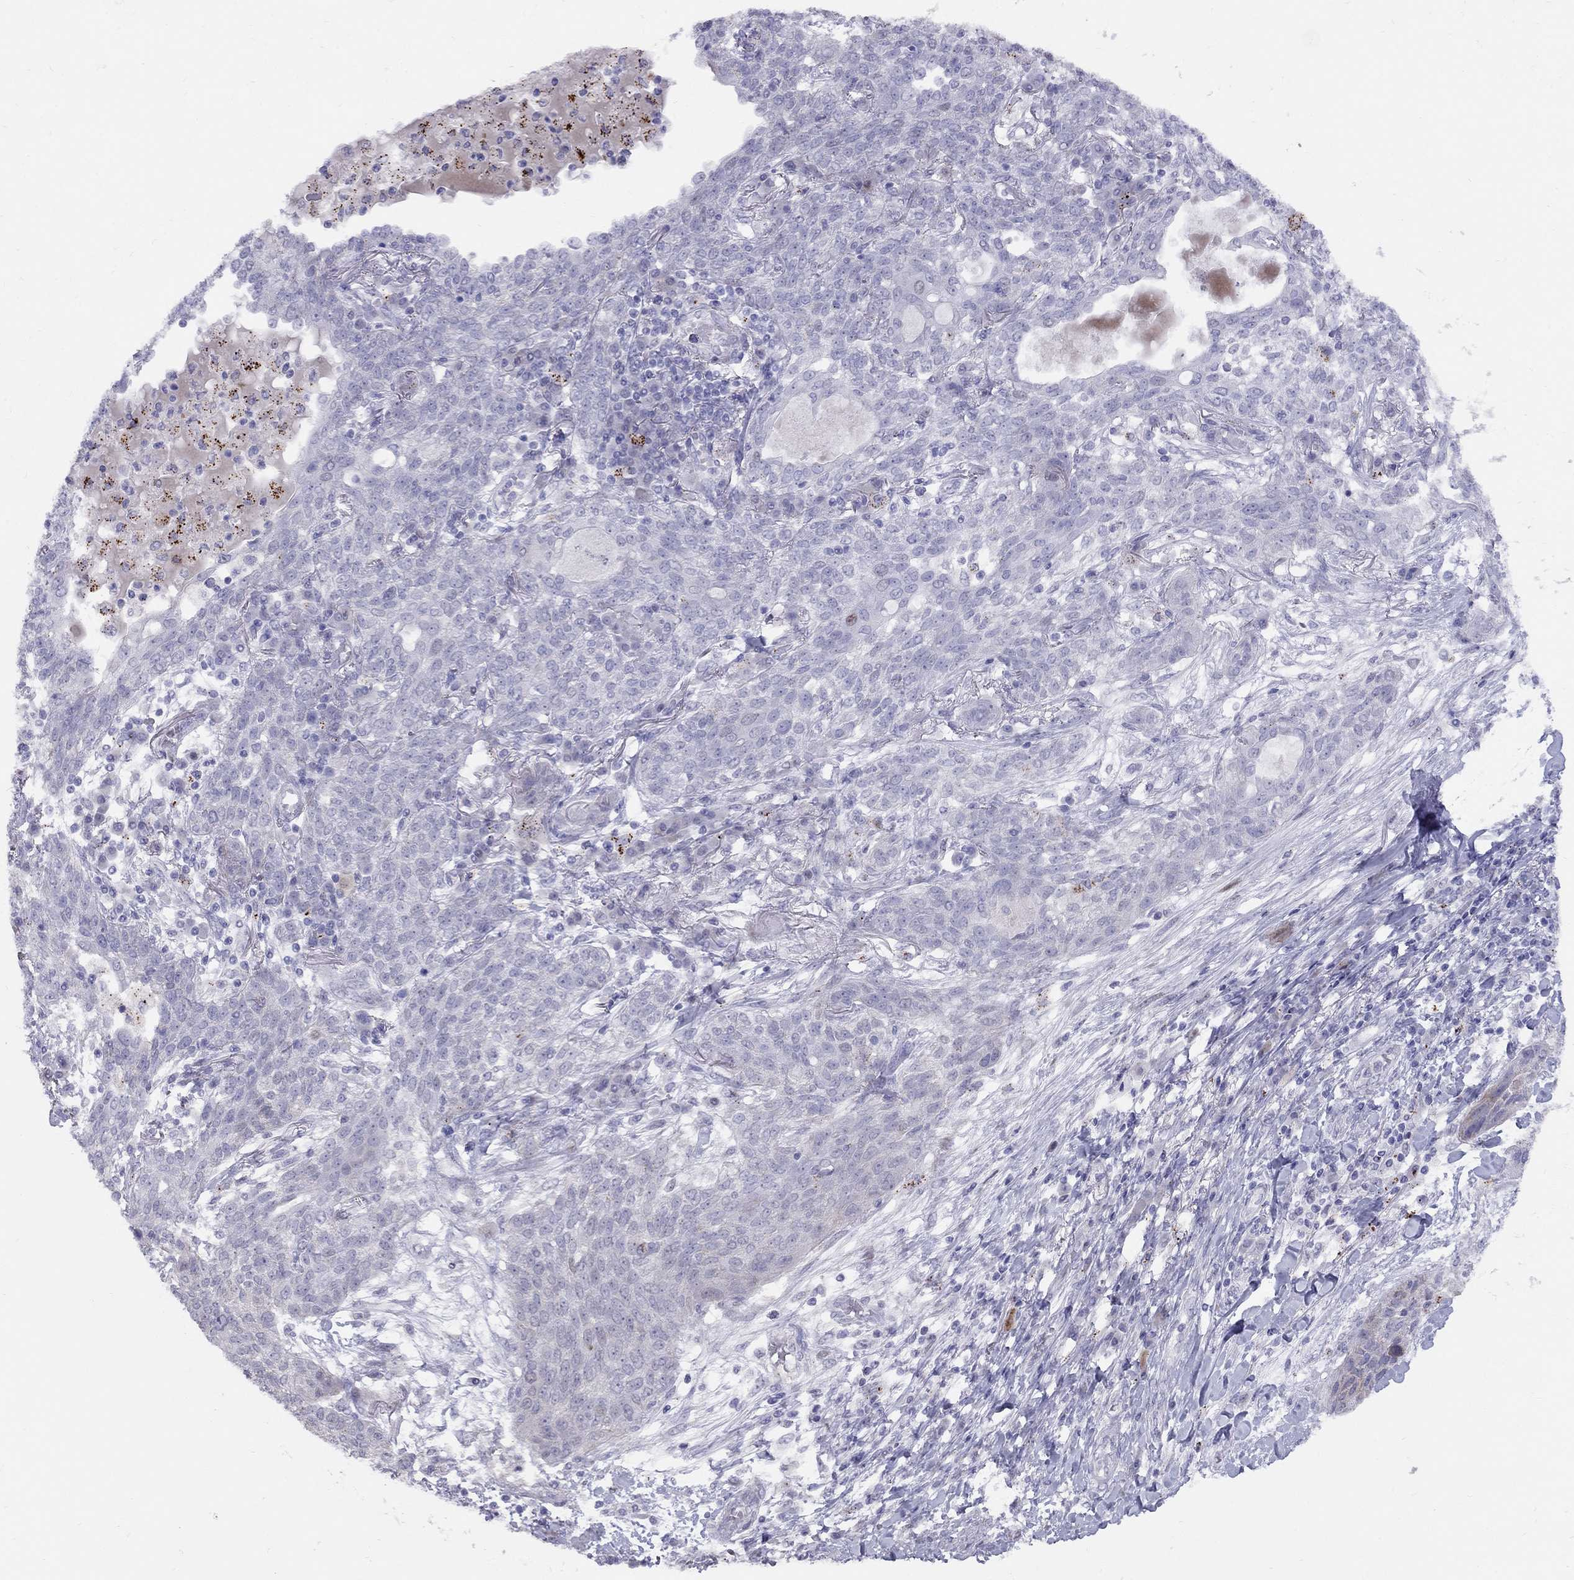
{"staining": {"intensity": "negative", "quantity": "none", "location": "none"}, "tissue": "lung cancer", "cell_type": "Tumor cells", "image_type": "cancer", "snomed": [{"axis": "morphology", "description": "Squamous cell carcinoma, NOS"}, {"axis": "topography", "description": "Lung"}], "caption": "This micrograph is of squamous cell carcinoma (lung) stained with IHC to label a protein in brown with the nuclei are counter-stained blue. There is no positivity in tumor cells. (Brightfield microscopy of DAB (3,3'-diaminobenzidine) immunohistochemistry at high magnification).", "gene": "MAGEB4", "patient": {"sex": "female", "age": 70}}